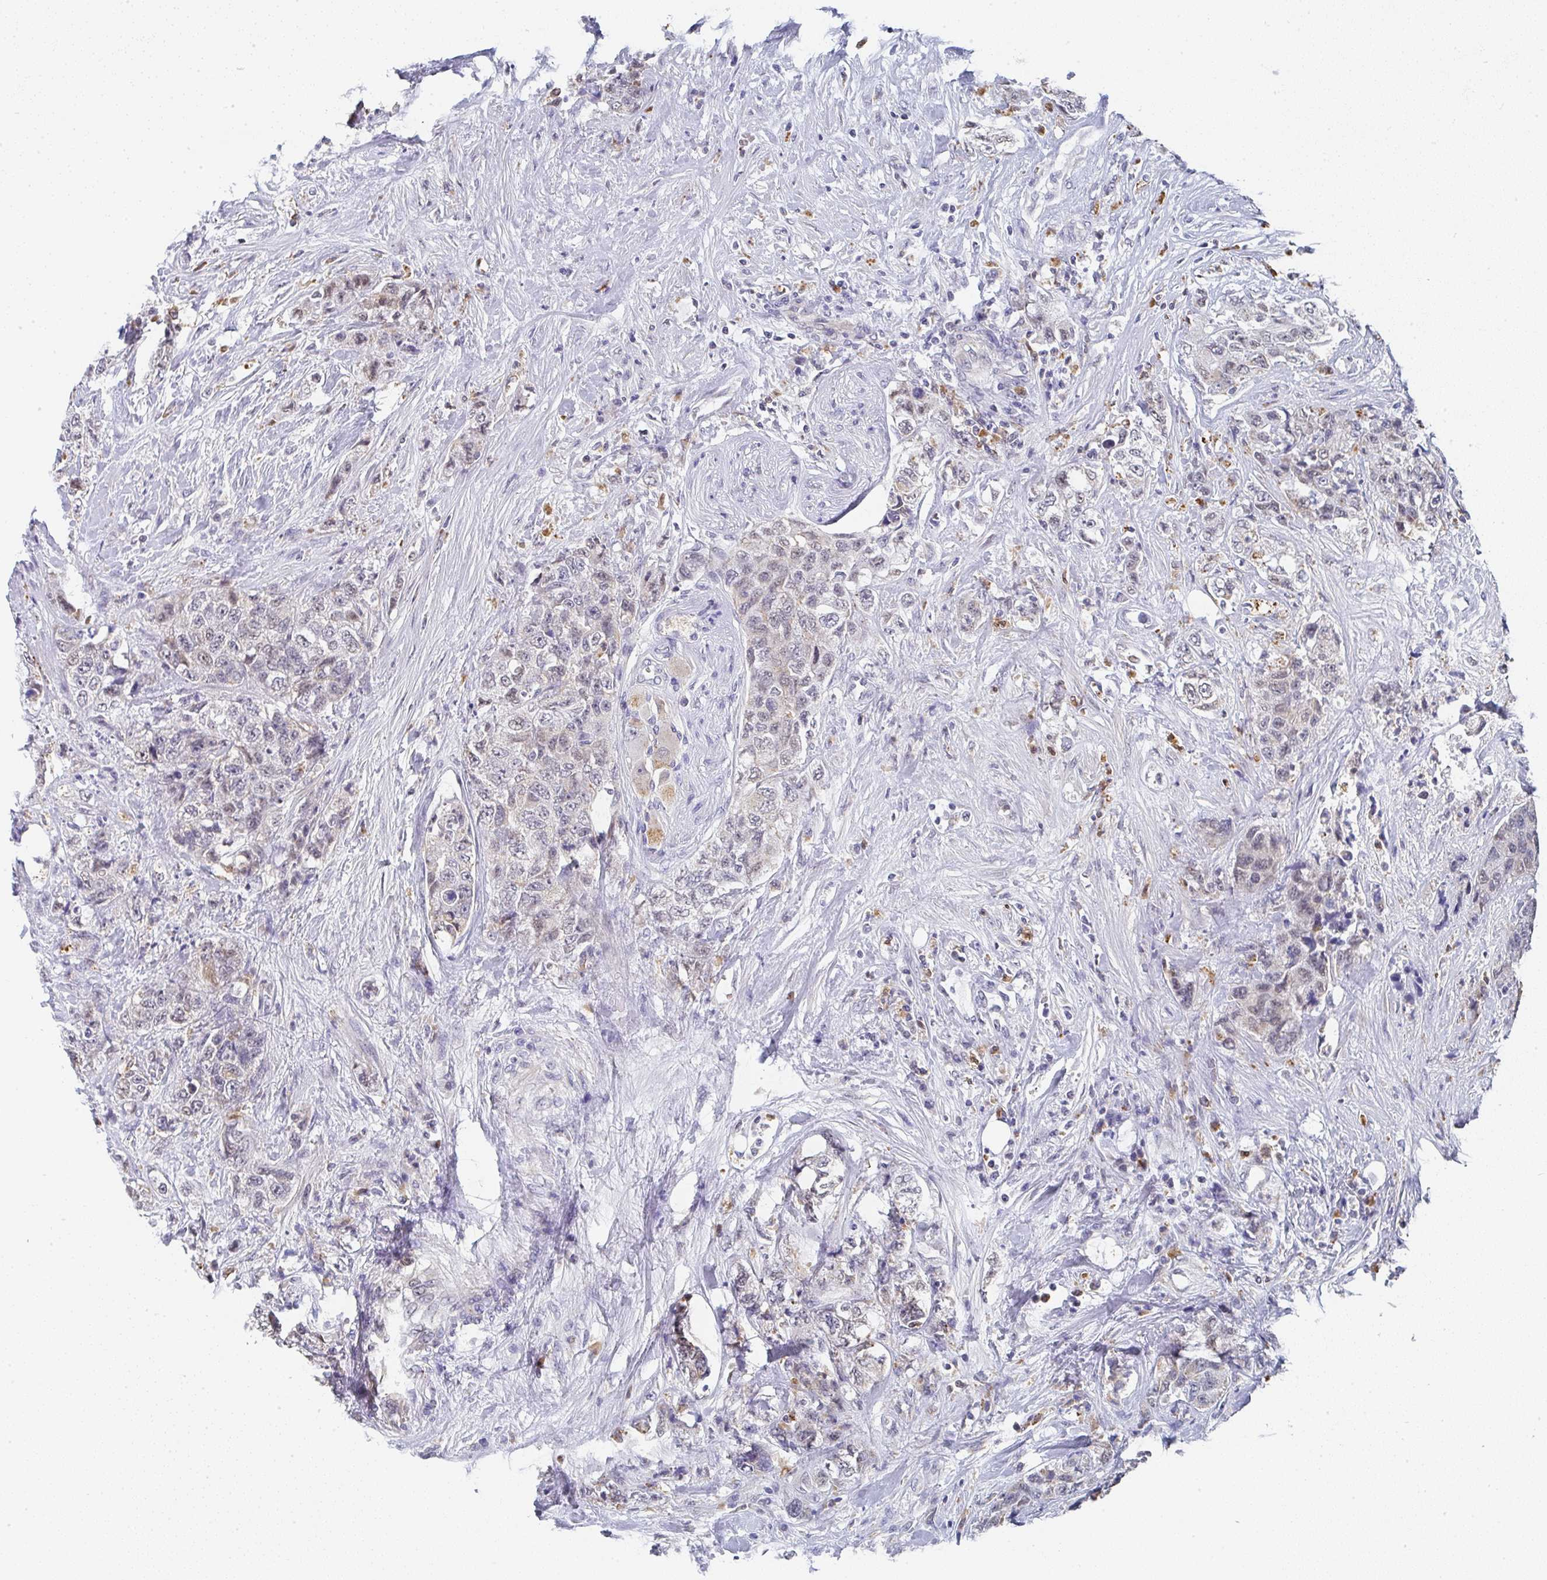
{"staining": {"intensity": "weak", "quantity": "<25%", "location": "cytoplasmic/membranous,nuclear"}, "tissue": "urothelial cancer", "cell_type": "Tumor cells", "image_type": "cancer", "snomed": [{"axis": "morphology", "description": "Urothelial carcinoma, High grade"}, {"axis": "topography", "description": "Urinary bladder"}], "caption": "High-grade urothelial carcinoma stained for a protein using immunohistochemistry demonstrates no expression tumor cells.", "gene": "NCF1", "patient": {"sex": "female", "age": 78}}